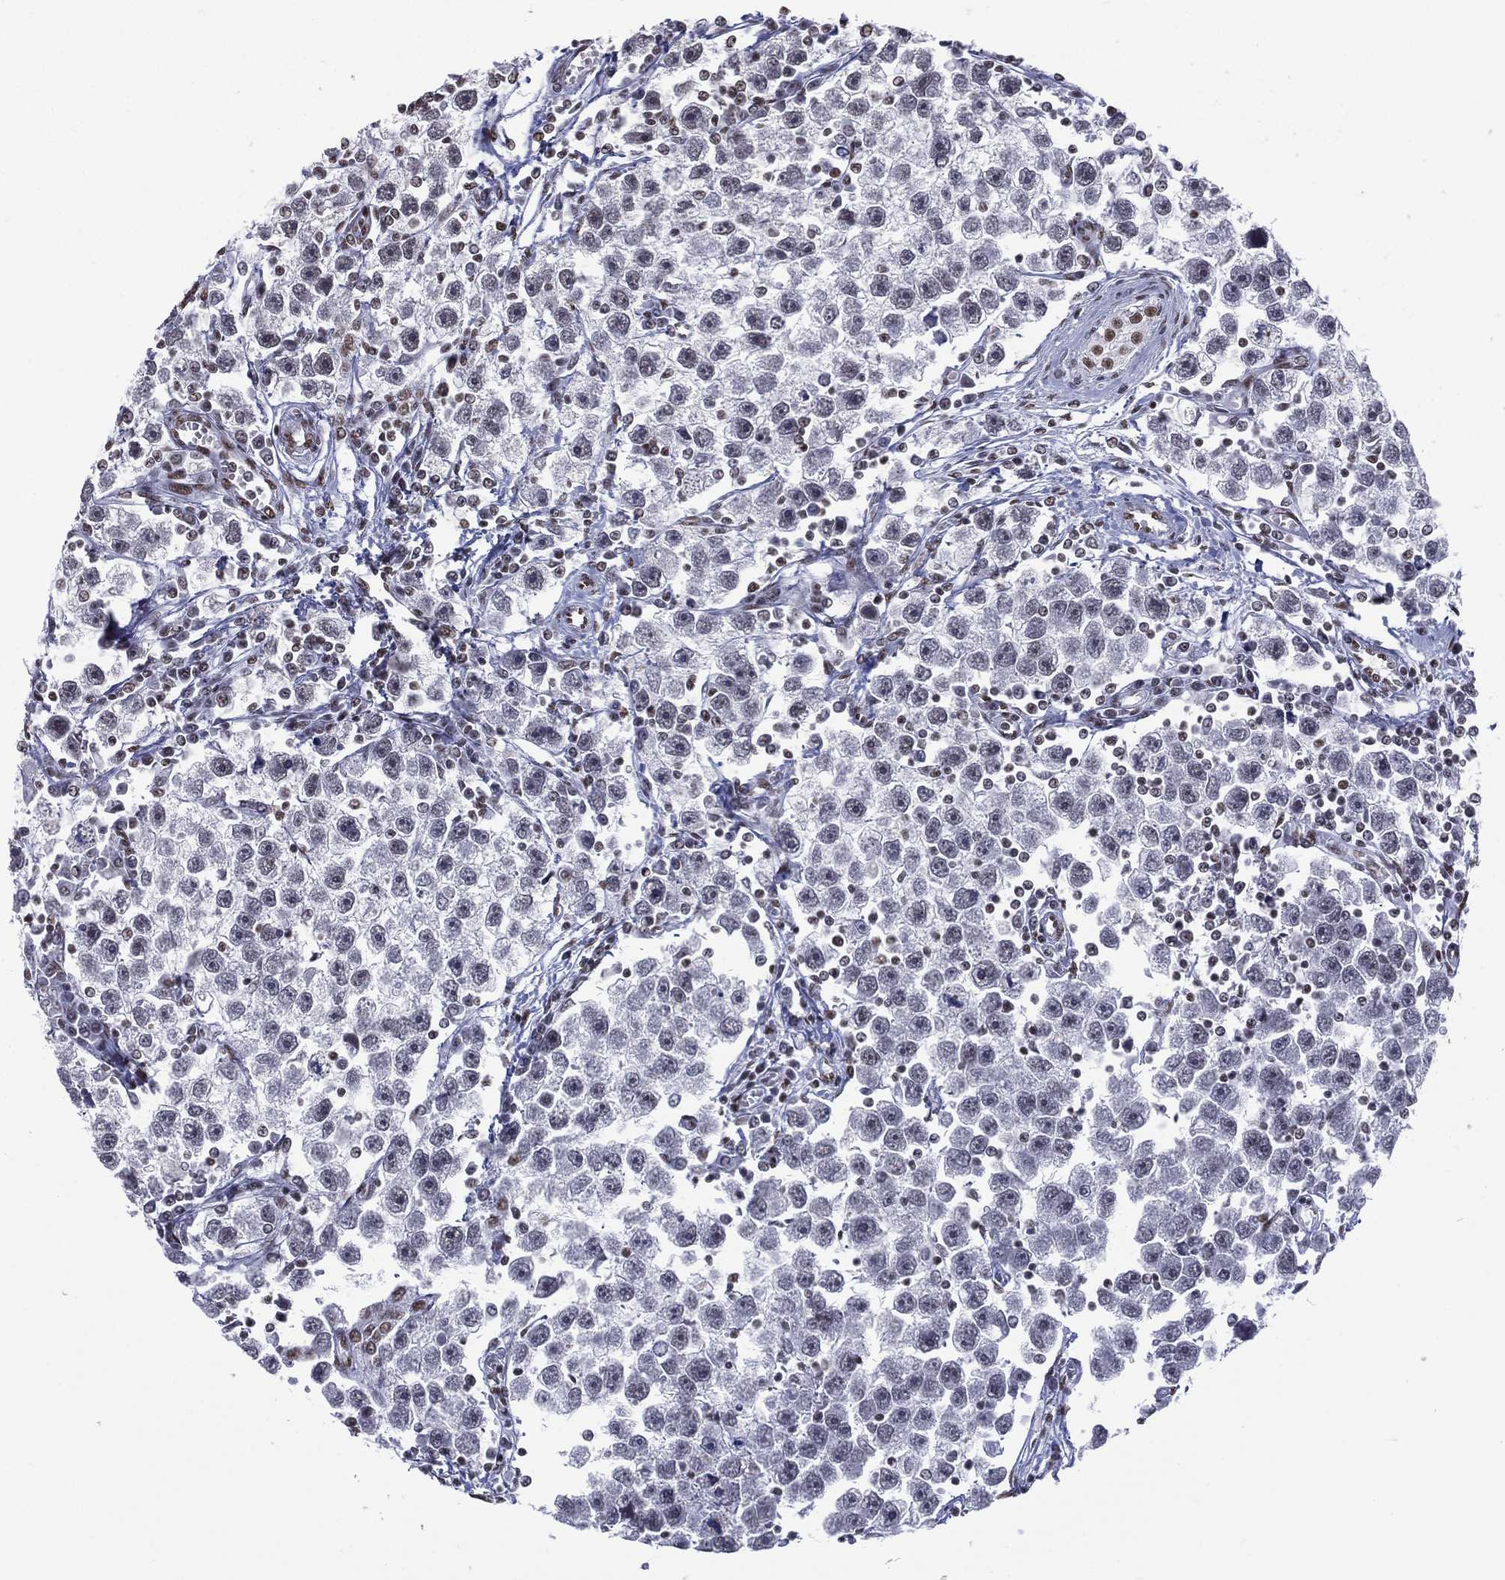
{"staining": {"intensity": "negative", "quantity": "none", "location": "none"}, "tissue": "testis cancer", "cell_type": "Tumor cells", "image_type": "cancer", "snomed": [{"axis": "morphology", "description": "Seminoma, NOS"}, {"axis": "topography", "description": "Testis"}], "caption": "Tumor cells show no significant protein expression in seminoma (testis). (Immunohistochemistry, brightfield microscopy, high magnification).", "gene": "ZNF7", "patient": {"sex": "male", "age": 30}}